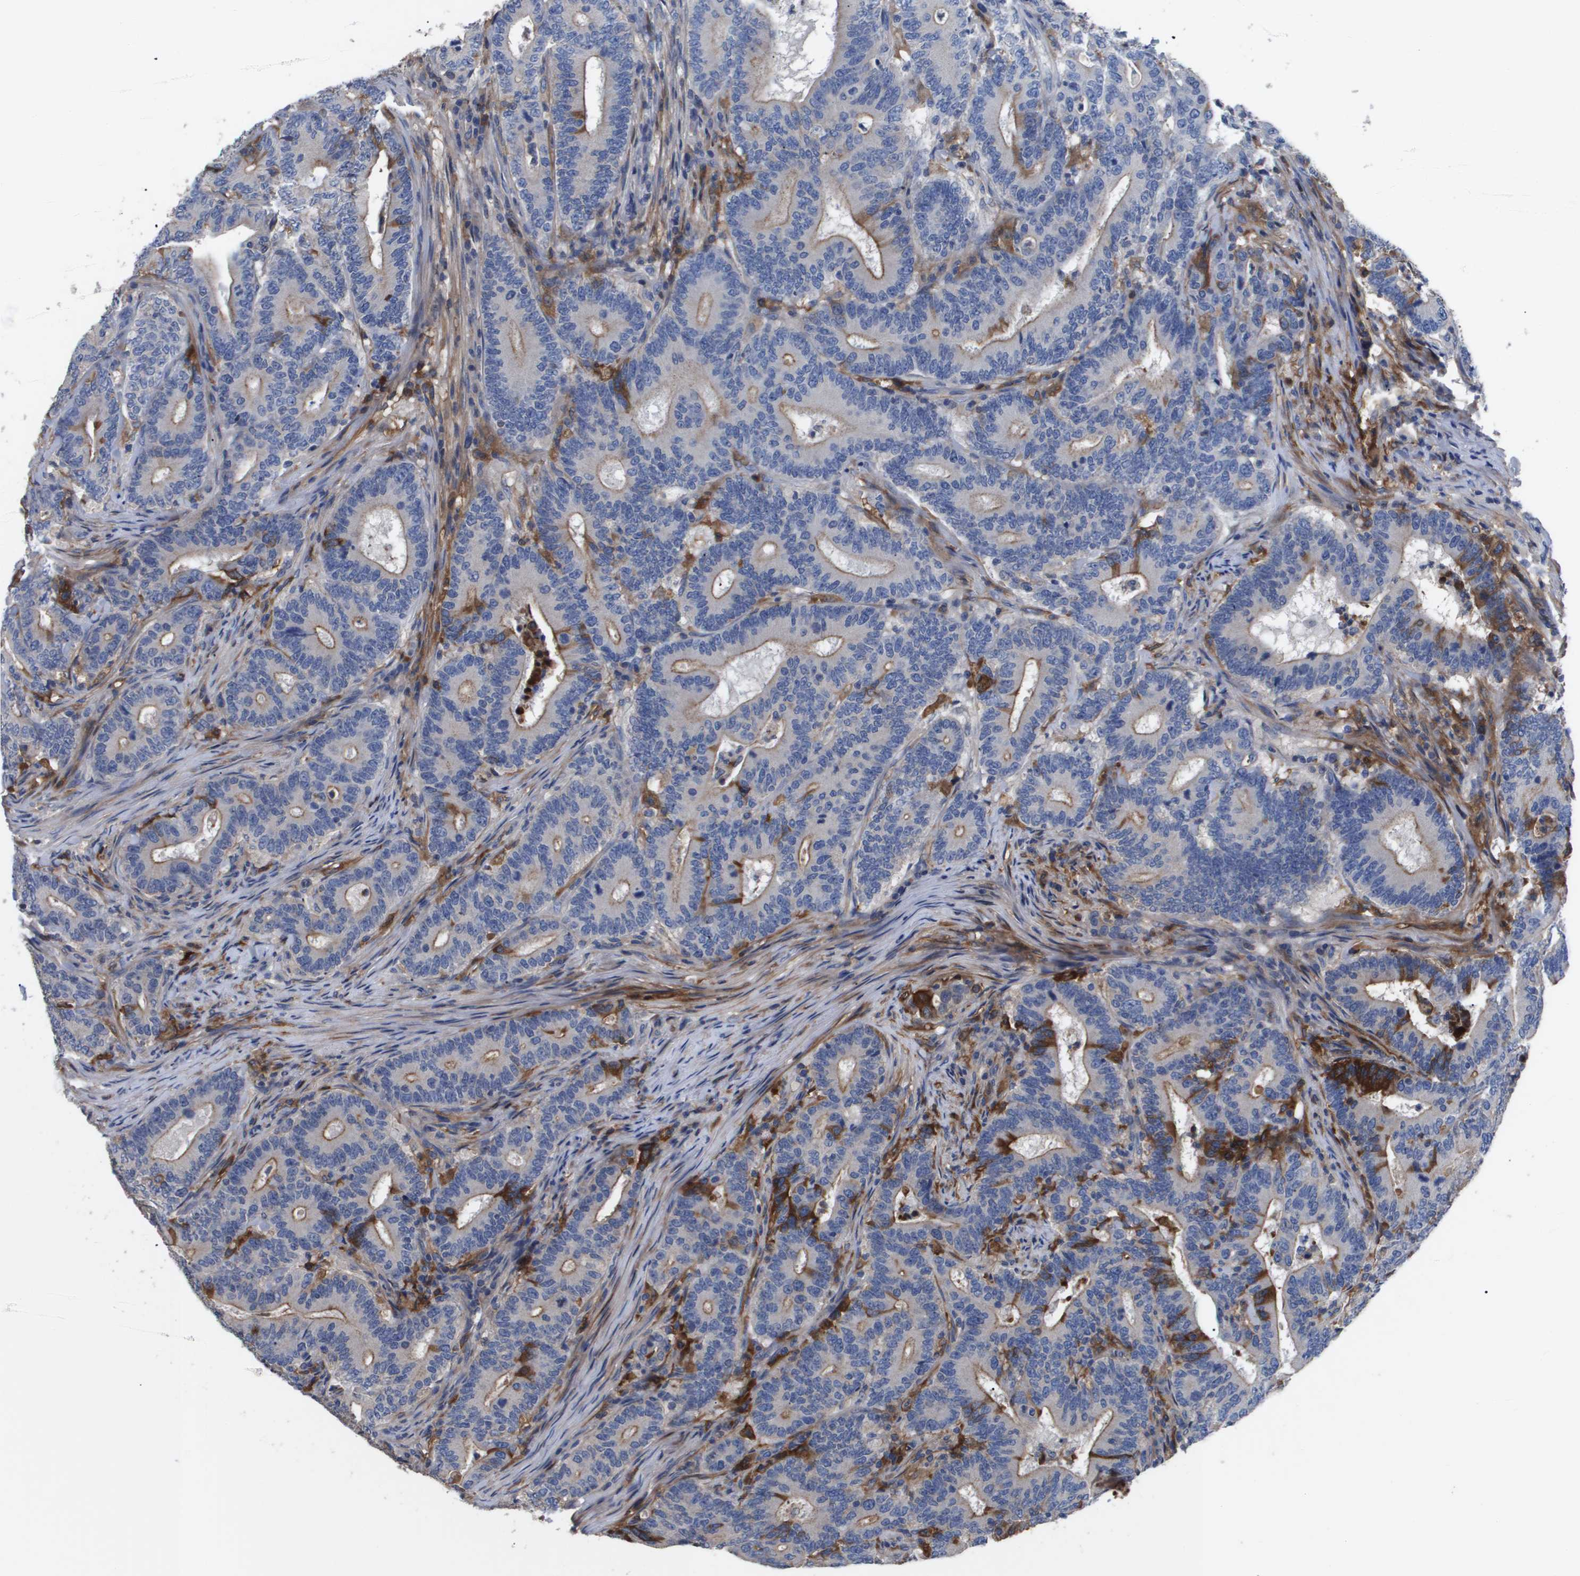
{"staining": {"intensity": "moderate", "quantity": "<25%", "location": "cytoplasmic/membranous"}, "tissue": "colorectal cancer", "cell_type": "Tumor cells", "image_type": "cancer", "snomed": [{"axis": "morphology", "description": "Adenocarcinoma, NOS"}, {"axis": "topography", "description": "Colon"}], "caption": "Tumor cells reveal low levels of moderate cytoplasmic/membranous positivity in approximately <25% of cells in colorectal cancer (adenocarcinoma).", "gene": "SERPINA6", "patient": {"sex": "female", "age": 66}}